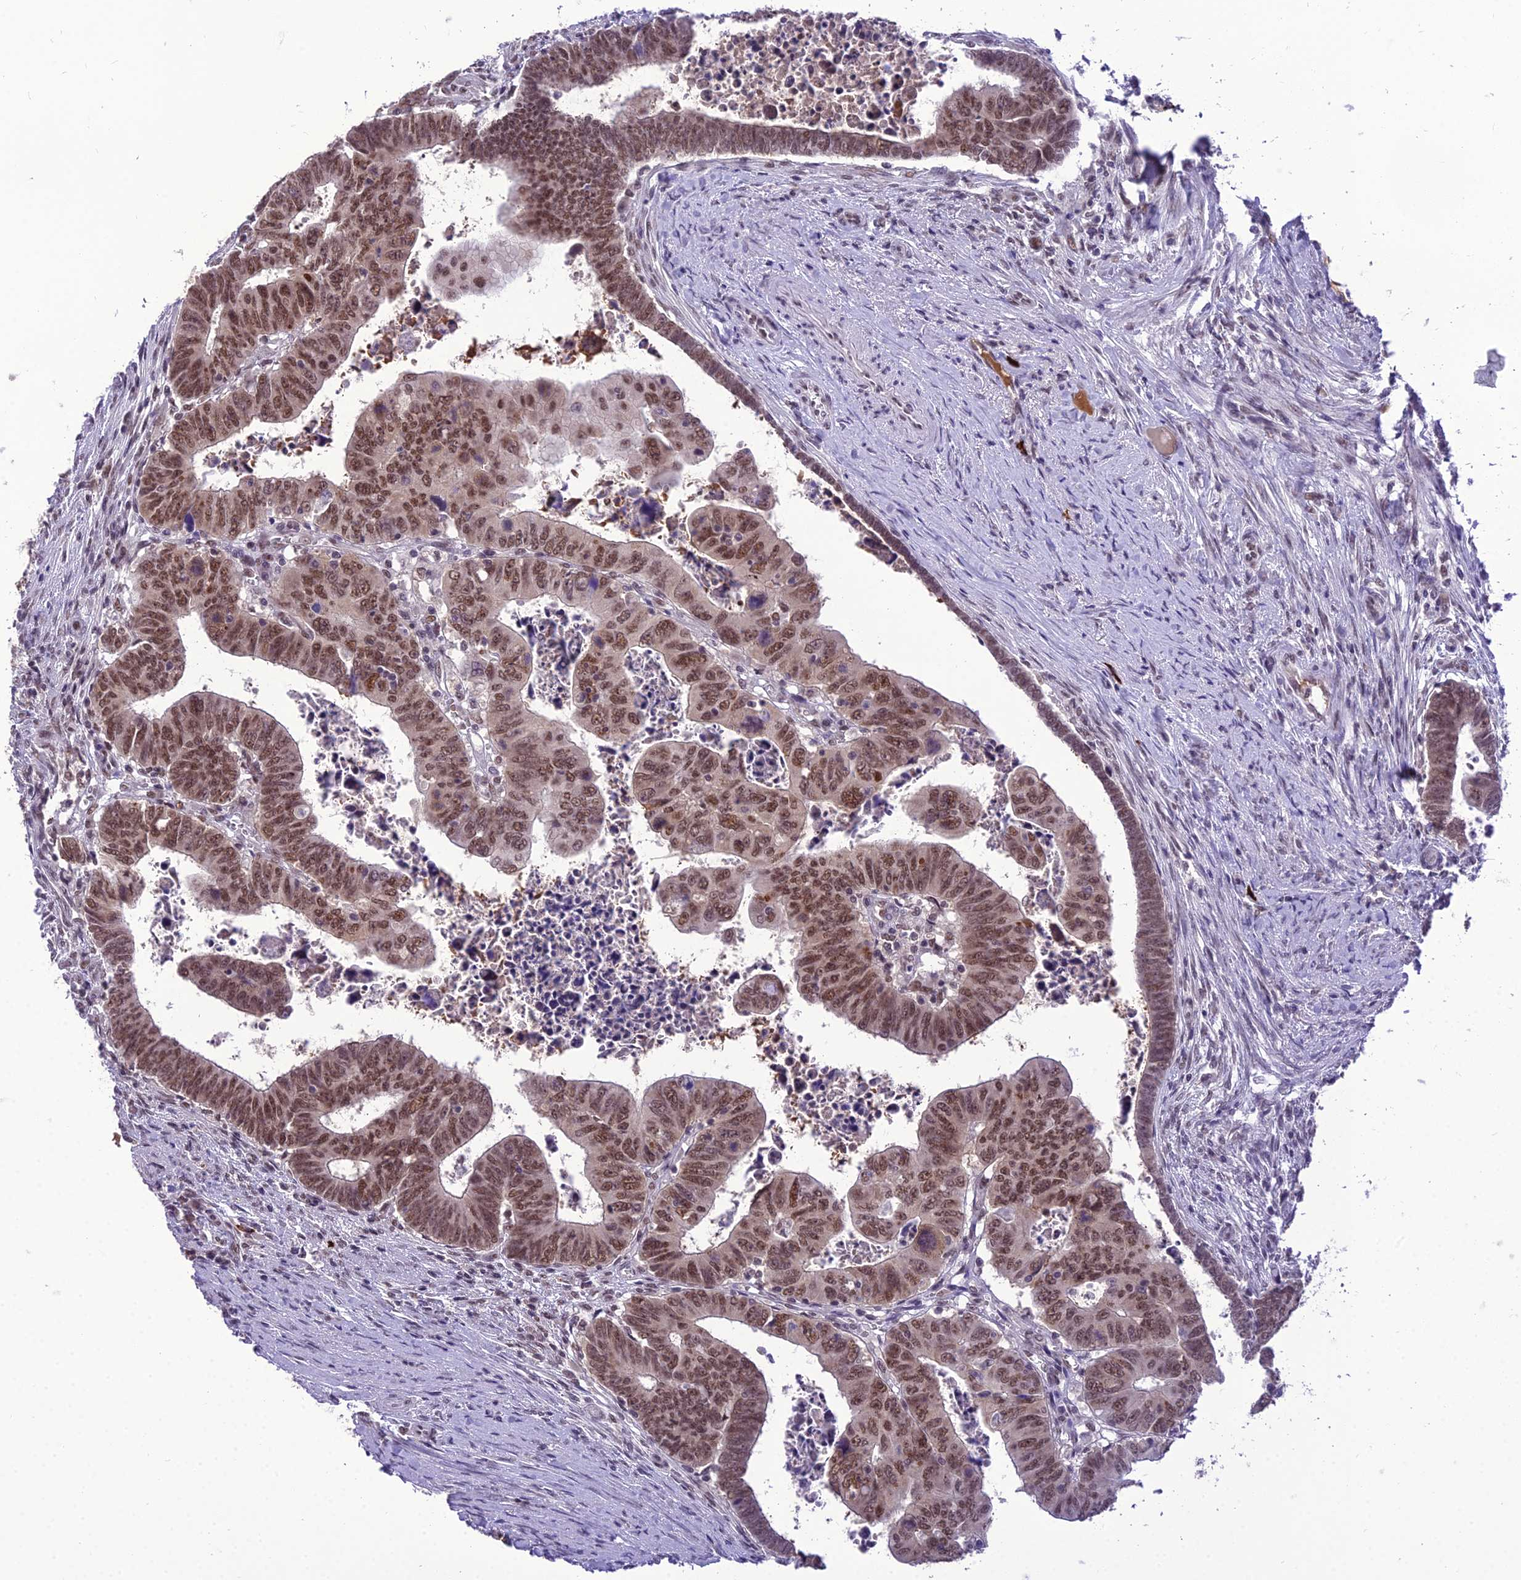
{"staining": {"intensity": "moderate", "quantity": ">75%", "location": "nuclear"}, "tissue": "colorectal cancer", "cell_type": "Tumor cells", "image_type": "cancer", "snomed": [{"axis": "morphology", "description": "Normal tissue, NOS"}, {"axis": "morphology", "description": "Adenocarcinoma, NOS"}, {"axis": "topography", "description": "Rectum"}], "caption": "Immunohistochemistry (DAB) staining of human colorectal adenocarcinoma demonstrates moderate nuclear protein positivity in about >75% of tumor cells.", "gene": "SH3RF3", "patient": {"sex": "female", "age": 65}}